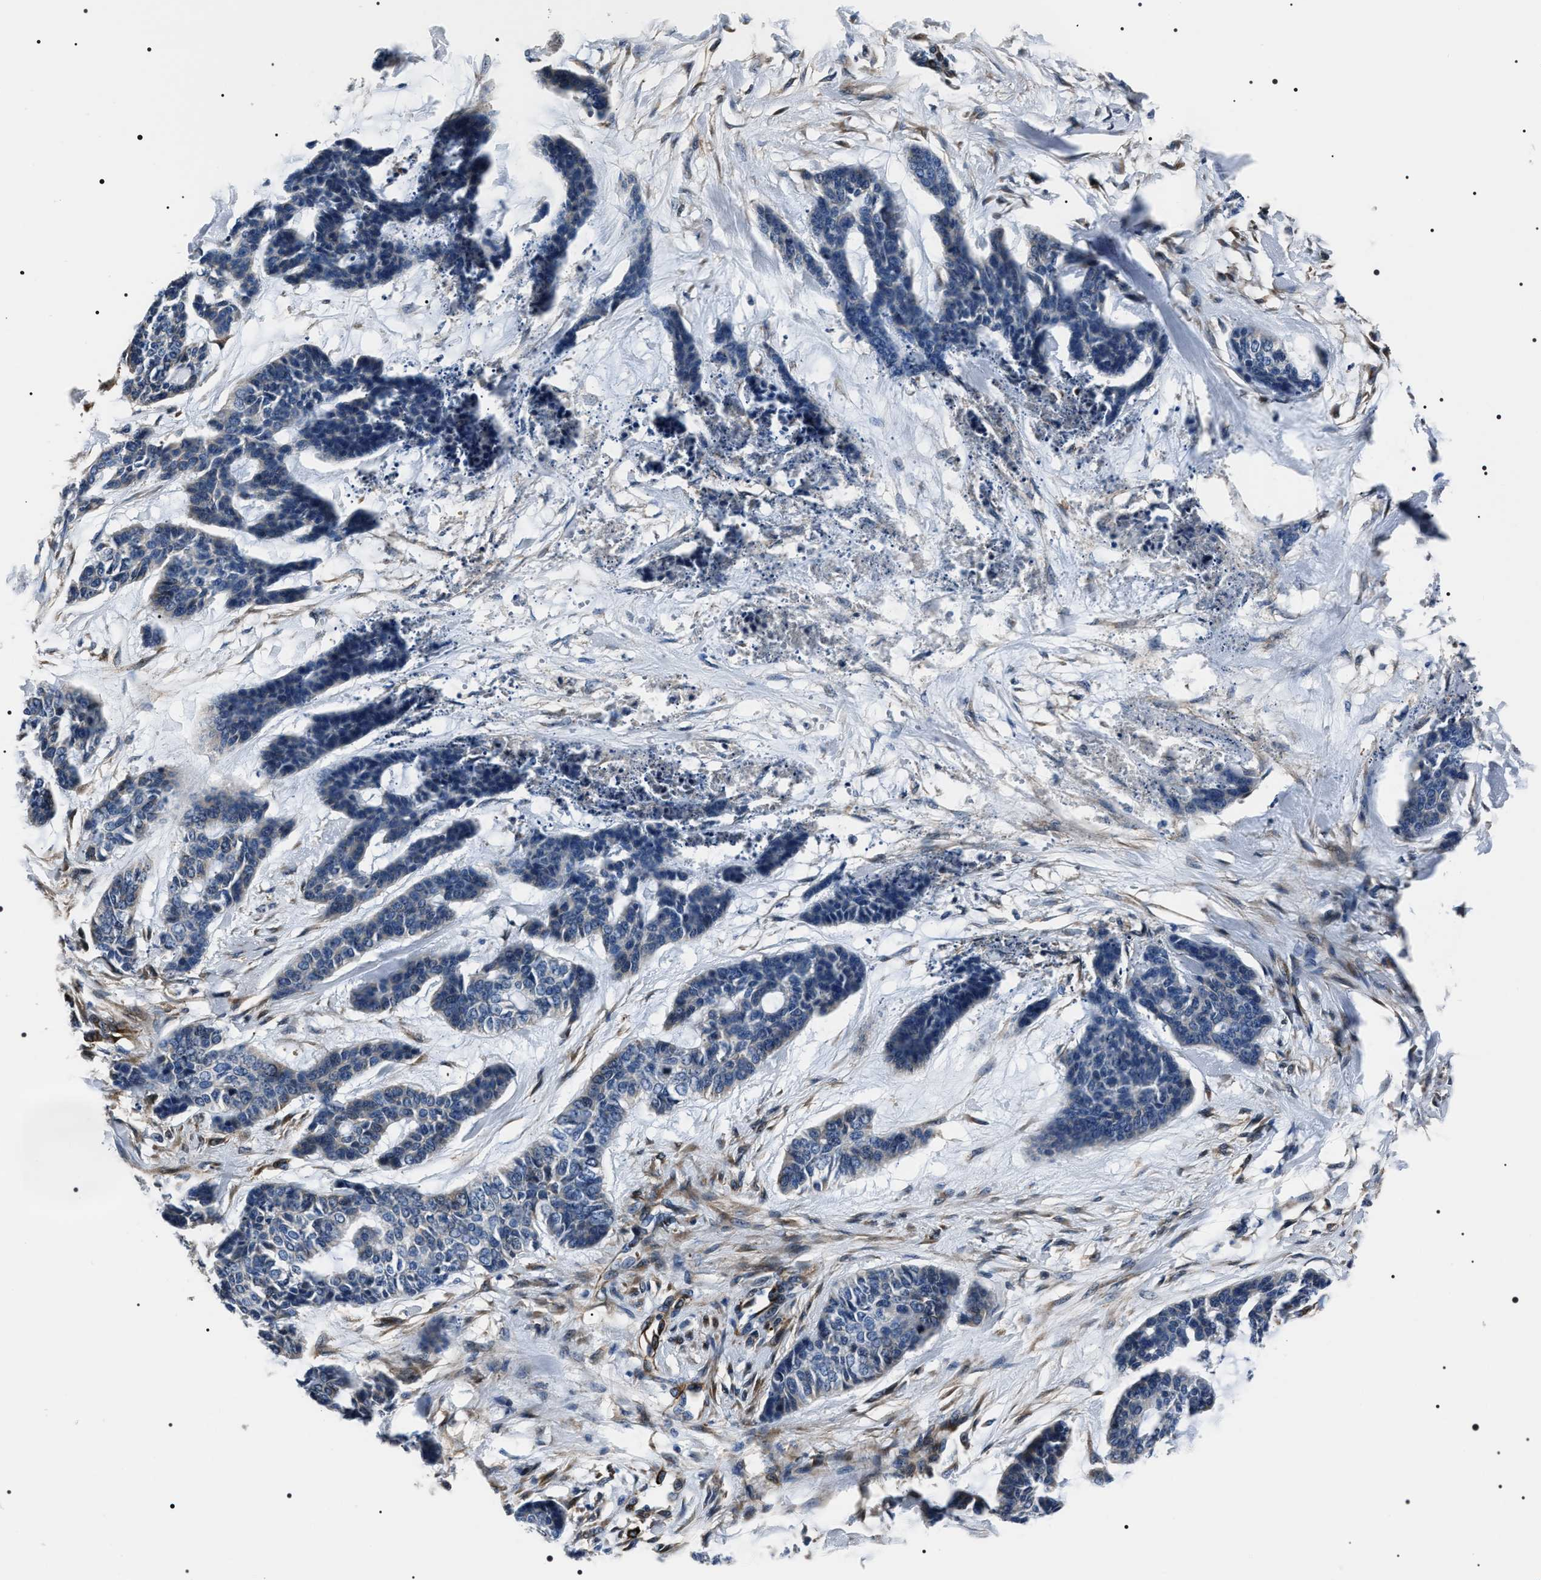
{"staining": {"intensity": "negative", "quantity": "none", "location": "none"}, "tissue": "skin cancer", "cell_type": "Tumor cells", "image_type": "cancer", "snomed": [{"axis": "morphology", "description": "Basal cell carcinoma"}, {"axis": "topography", "description": "Skin"}], "caption": "High power microscopy micrograph of an IHC histopathology image of skin cancer, revealing no significant staining in tumor cells. (DAB (3,3'-diaminobenzidine) IHC, high magnification).", "gene": "BAG2", "patient": {"sex": "female", "age": 64}}